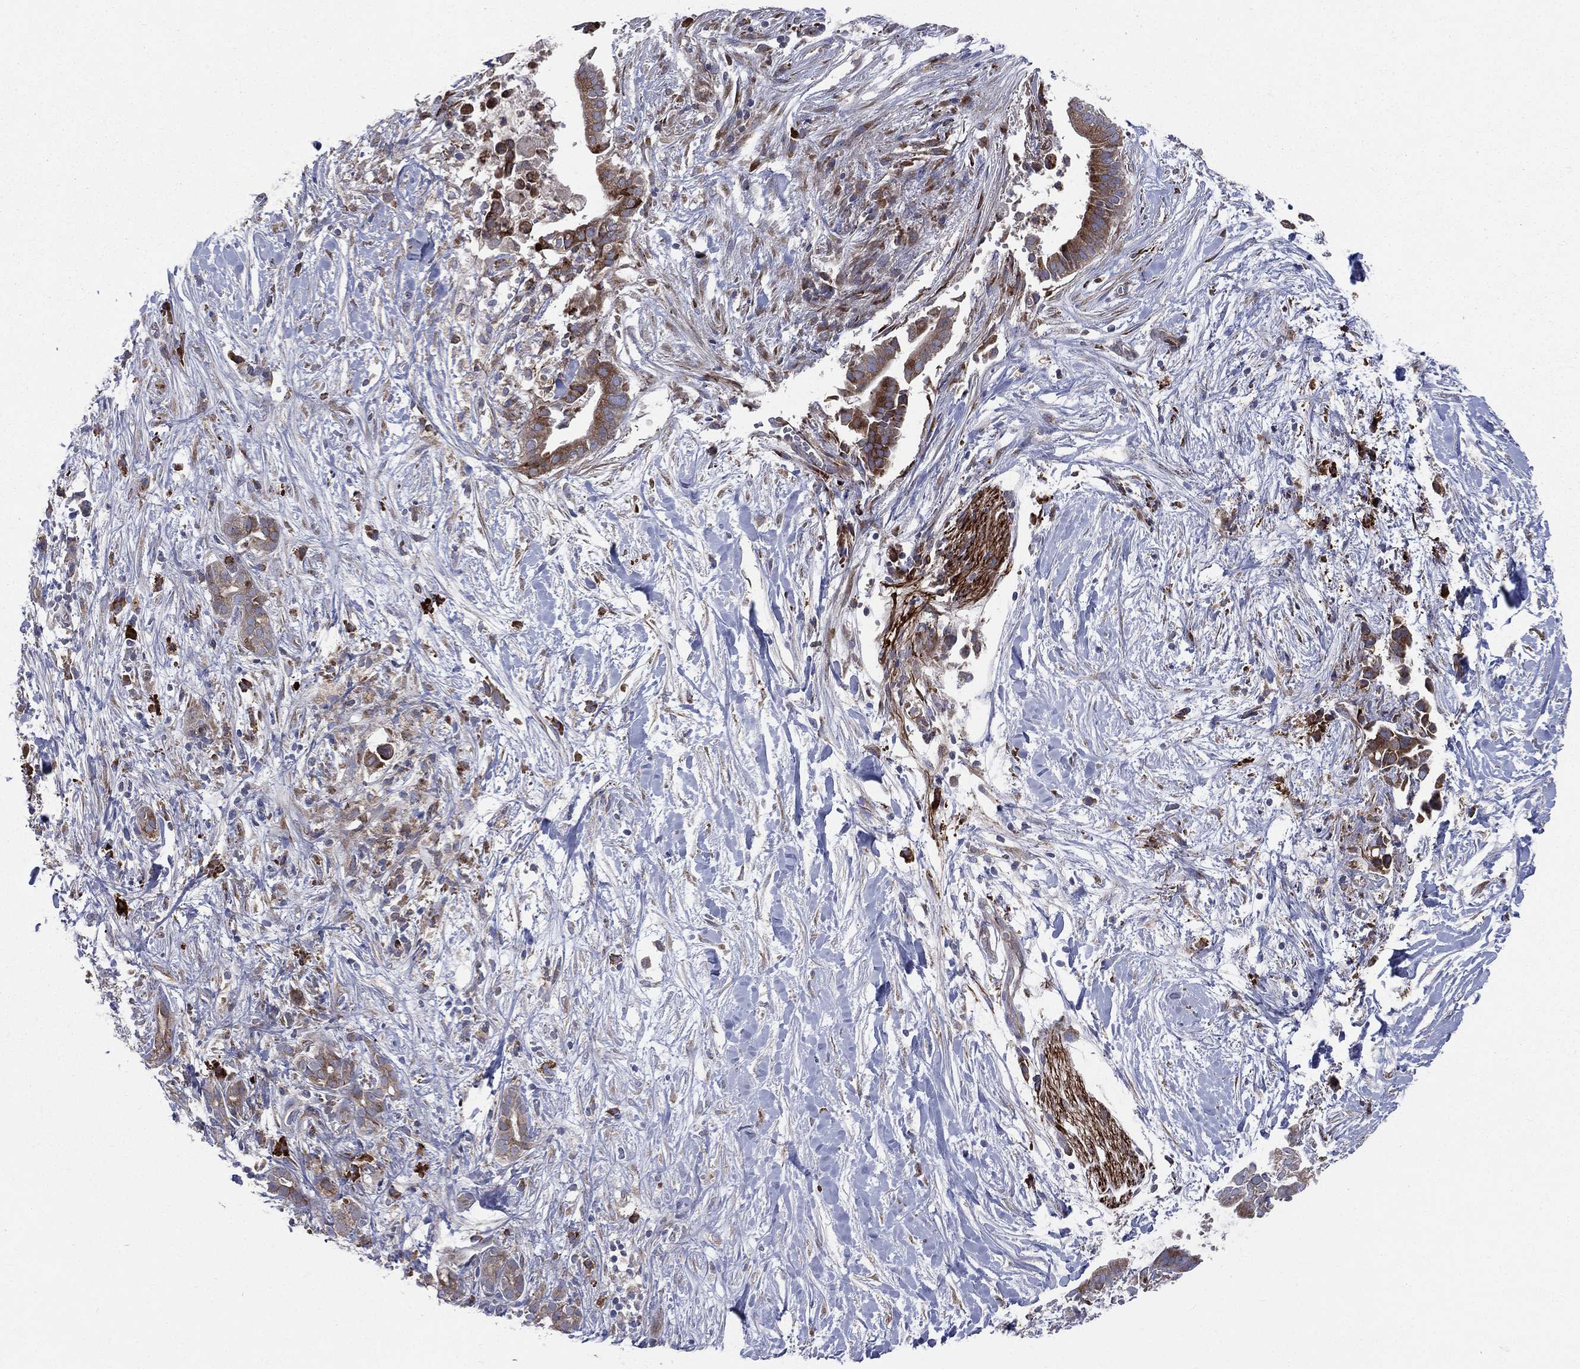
{"staining": {"intensity": "moderate", "quantity": "25%-75%", "location": "cytoplasmic/membranous"}, "tissue": "pancreatic cancer", "cell_type": "Tumor cells", "image_type": "cancer", "snomed": [{"axis": "morphology", "description": "Adenocarcinoma, NOS"}, {"axis": "topography", "description": "Pancreas"}], "caption": "The image shows staining of pancreatic cancer (adenocarcinoma), revealing moderate cytoplasmic/membranous protein positivity (brown color) within tumor cells. Immunohistochemistry (ihc) stains the protein of interest in brown and the nuclei are stained blue.", "gene": "CCDC159", "patient": {"sex": "male", "age": 61}}